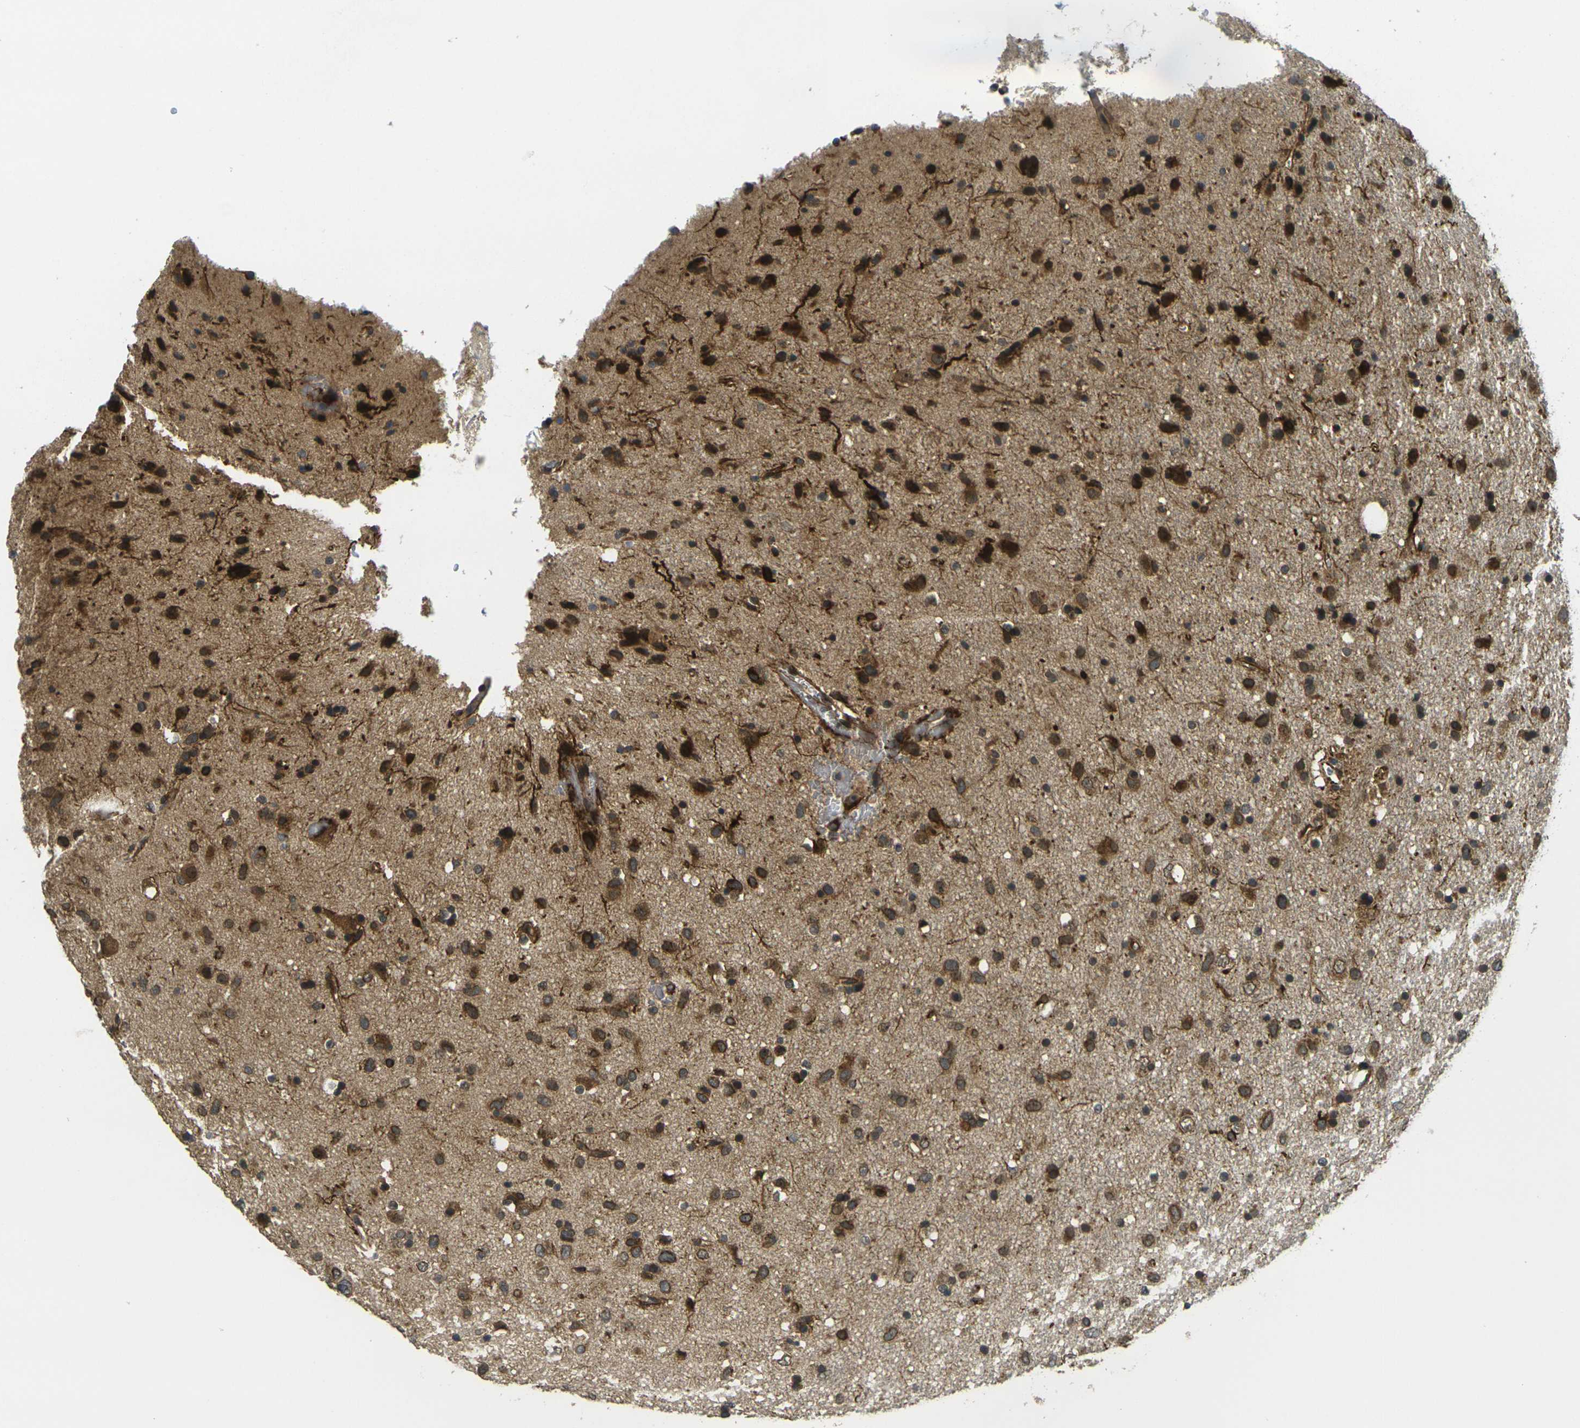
{"staining": {"intensity": "strong", "quantity": ">75%", "location": "cytoplasmic/membranous"}, "tissue": "glioma", "cell_type": "Tumor cells", "image_type": "cancer", "snomed": [{"axis": "morphology", "description": "Glioma, malignant, Low grade"}, {"axis": "topography", "description": "Brain"}], "caption": "Immunohistochemistry (IHC) micrograph of neoplastic tissue: glioma stained using immunohistochemistry (IHC) shows high levels of strong protein expression localized specifically in the cytoplasmic/membranous of tumor cells, appearing as a cytoplasmic/membranous brown color.", "gene": "FUT11", "patient": {"sex": "male", "age": 77}}